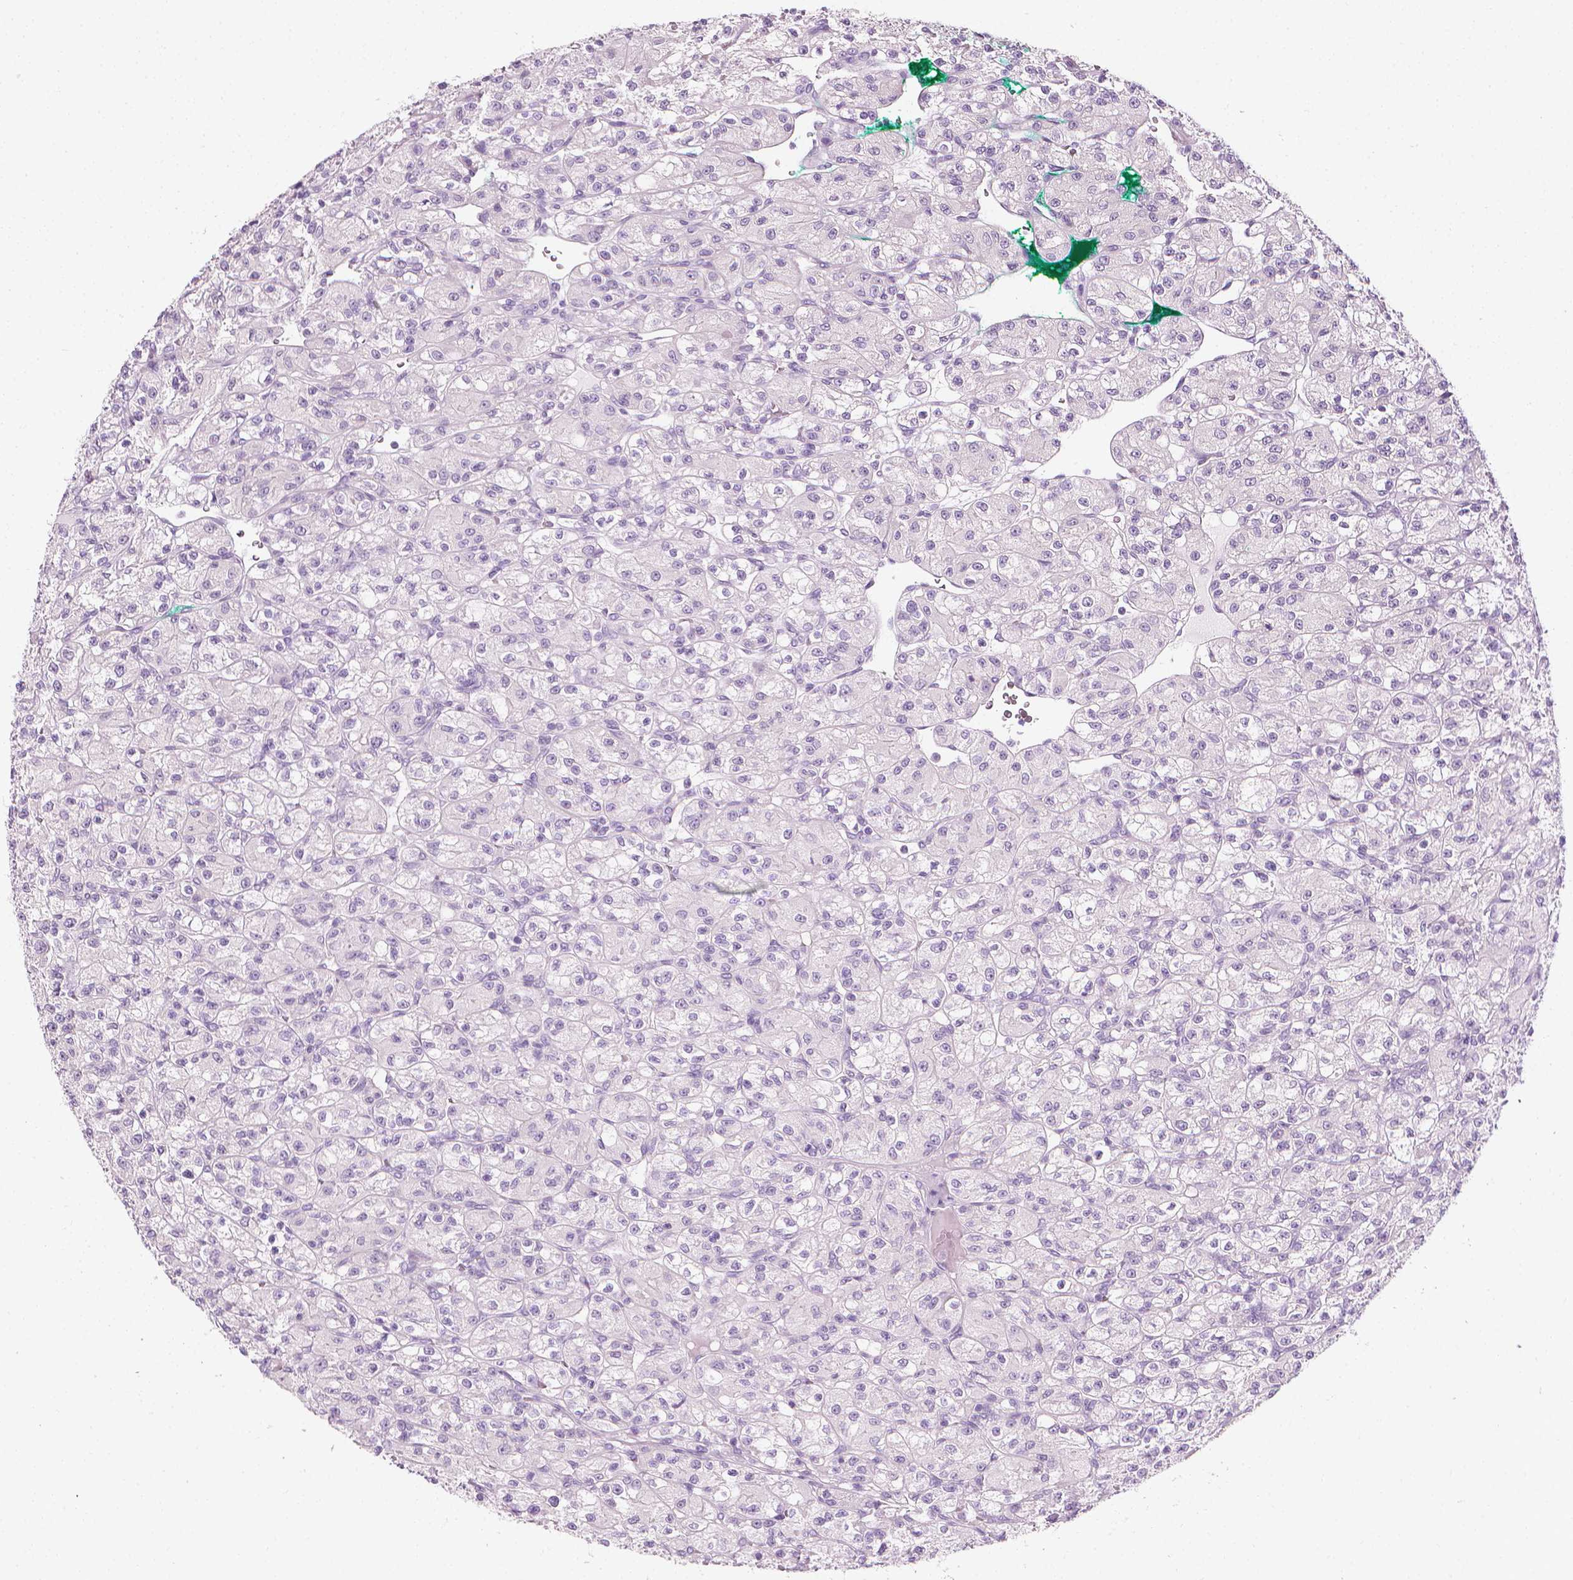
{"staining": {"intensity": "negative", "quantity": "none", "location": "none"}, "tissue": "renal cancer", "cell_type": "Tumor cells", "image_type": "cancer", "snomed": [{"axis": "morphology", "description": "Adenocarcinoma, NOS"}, {"axis": "topography", "description": "Kidney"}], "caption": "Human renal cancer (adenocarcinoma) stained for a protein using IHC demonstrates no positivity in tumor cells.", "gene": "DCAF8L1", "patient": {"sex": "female", "age": 70}}